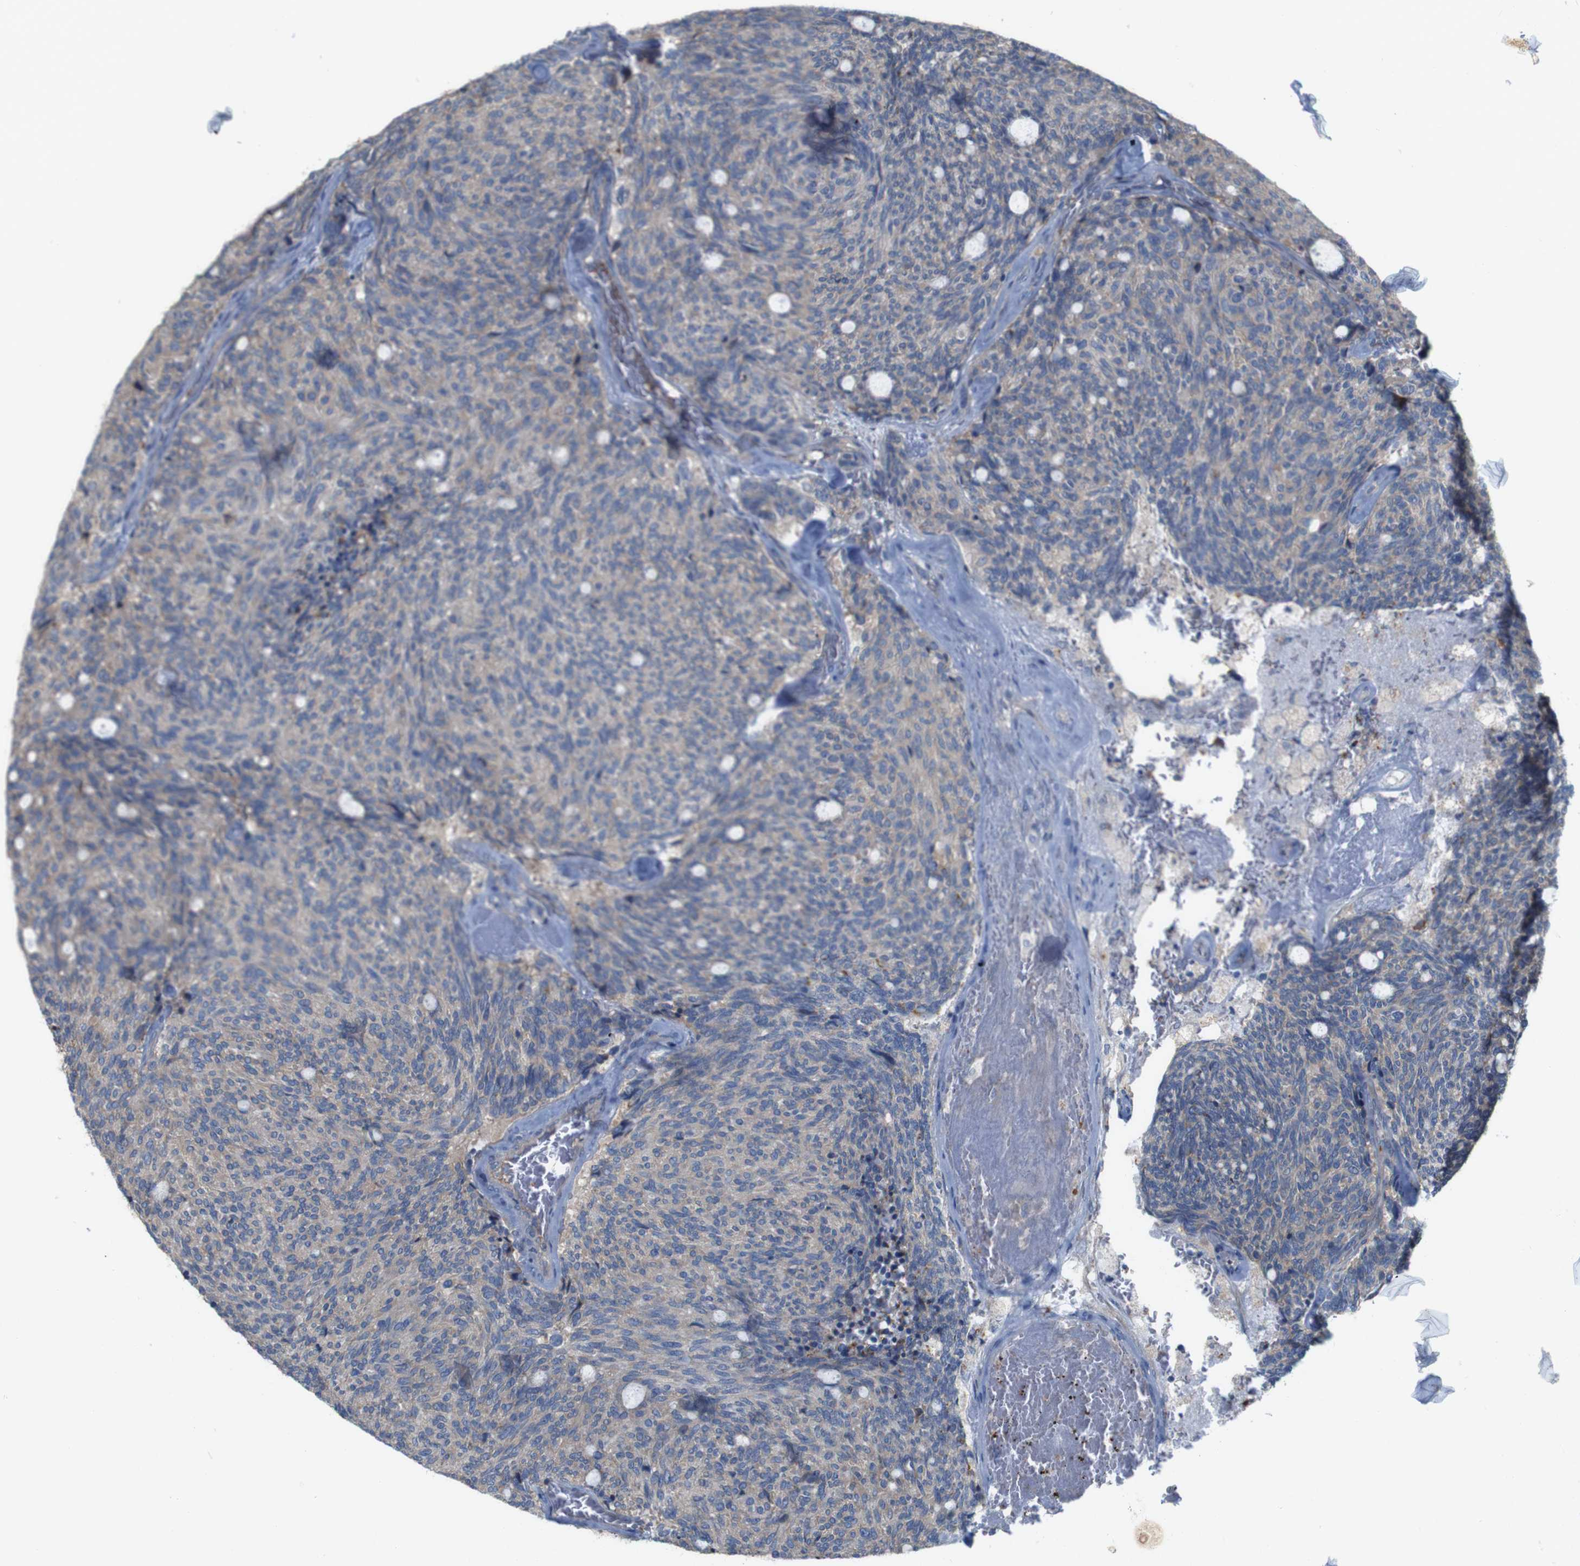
{"staining": {"intensity": "negative", "quantity": "none", "location": "none"}, "tissue": "carcinoid", "cell_type": "Tumor cells", "image_type": "cancer", "snomed": [{"axis": "morphology", "description": "Carcinoid, malignant, NOS"}, {"axis": "topography", "description": "Pancreas"}], "caption": "High power microscopy photomicrograph of an immunohistochemistry (IHC) micrograph of malignant carcinoid, revealing no significant positivity in tumor cells. (Brightfield microscopy of DAB (3,3'-diaminobenzidine) IHC at high magnification).", "gene": "MYEOV", "patient": {"sex": "female", "age": 54}}